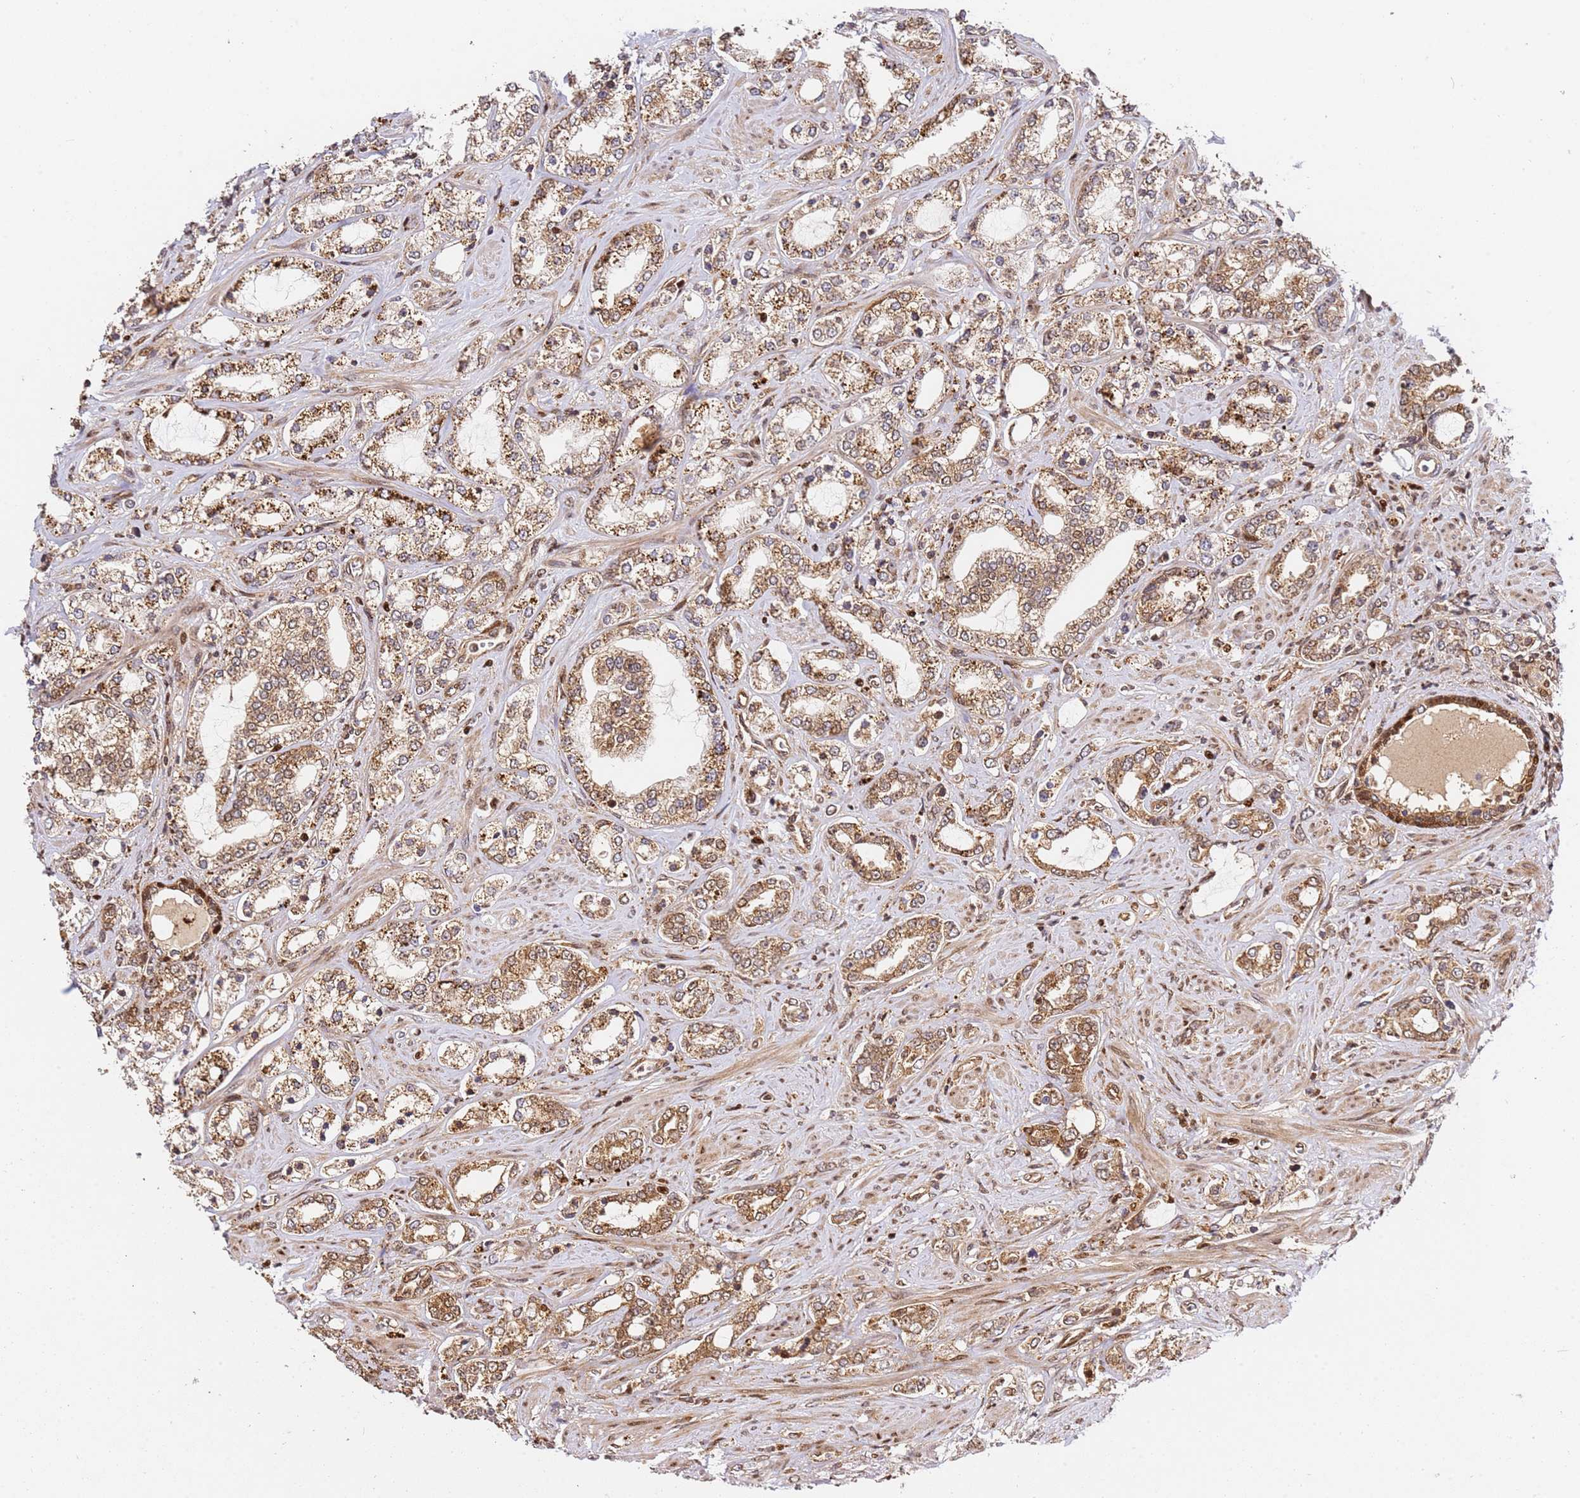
{"staining": {"intensity": "moderate", "quantity": ">75%", "location": "cytoplasmic/membranous,nuclear"}, "tissue": "prostate cancer", "cell_type": "Tumor cells", "image_type": "cancer", "snomed": [{"axis": "morphology", "description": "Adenocarcinoma, High grade"}, {"axis": "topography", "description": "Prostate"}], "caption": "Immunohistochemistry (IHC) histopathology image of human high-grade adenocarcinoma (prostate) stained for a protein (brown), which demonstrates medium levels of moderate cytoplasmic/membranous and nuclear expression in approximately >75% of tumor cells.", "gene": "SMOX", "patient": {"sex": "male", "age": 64}}